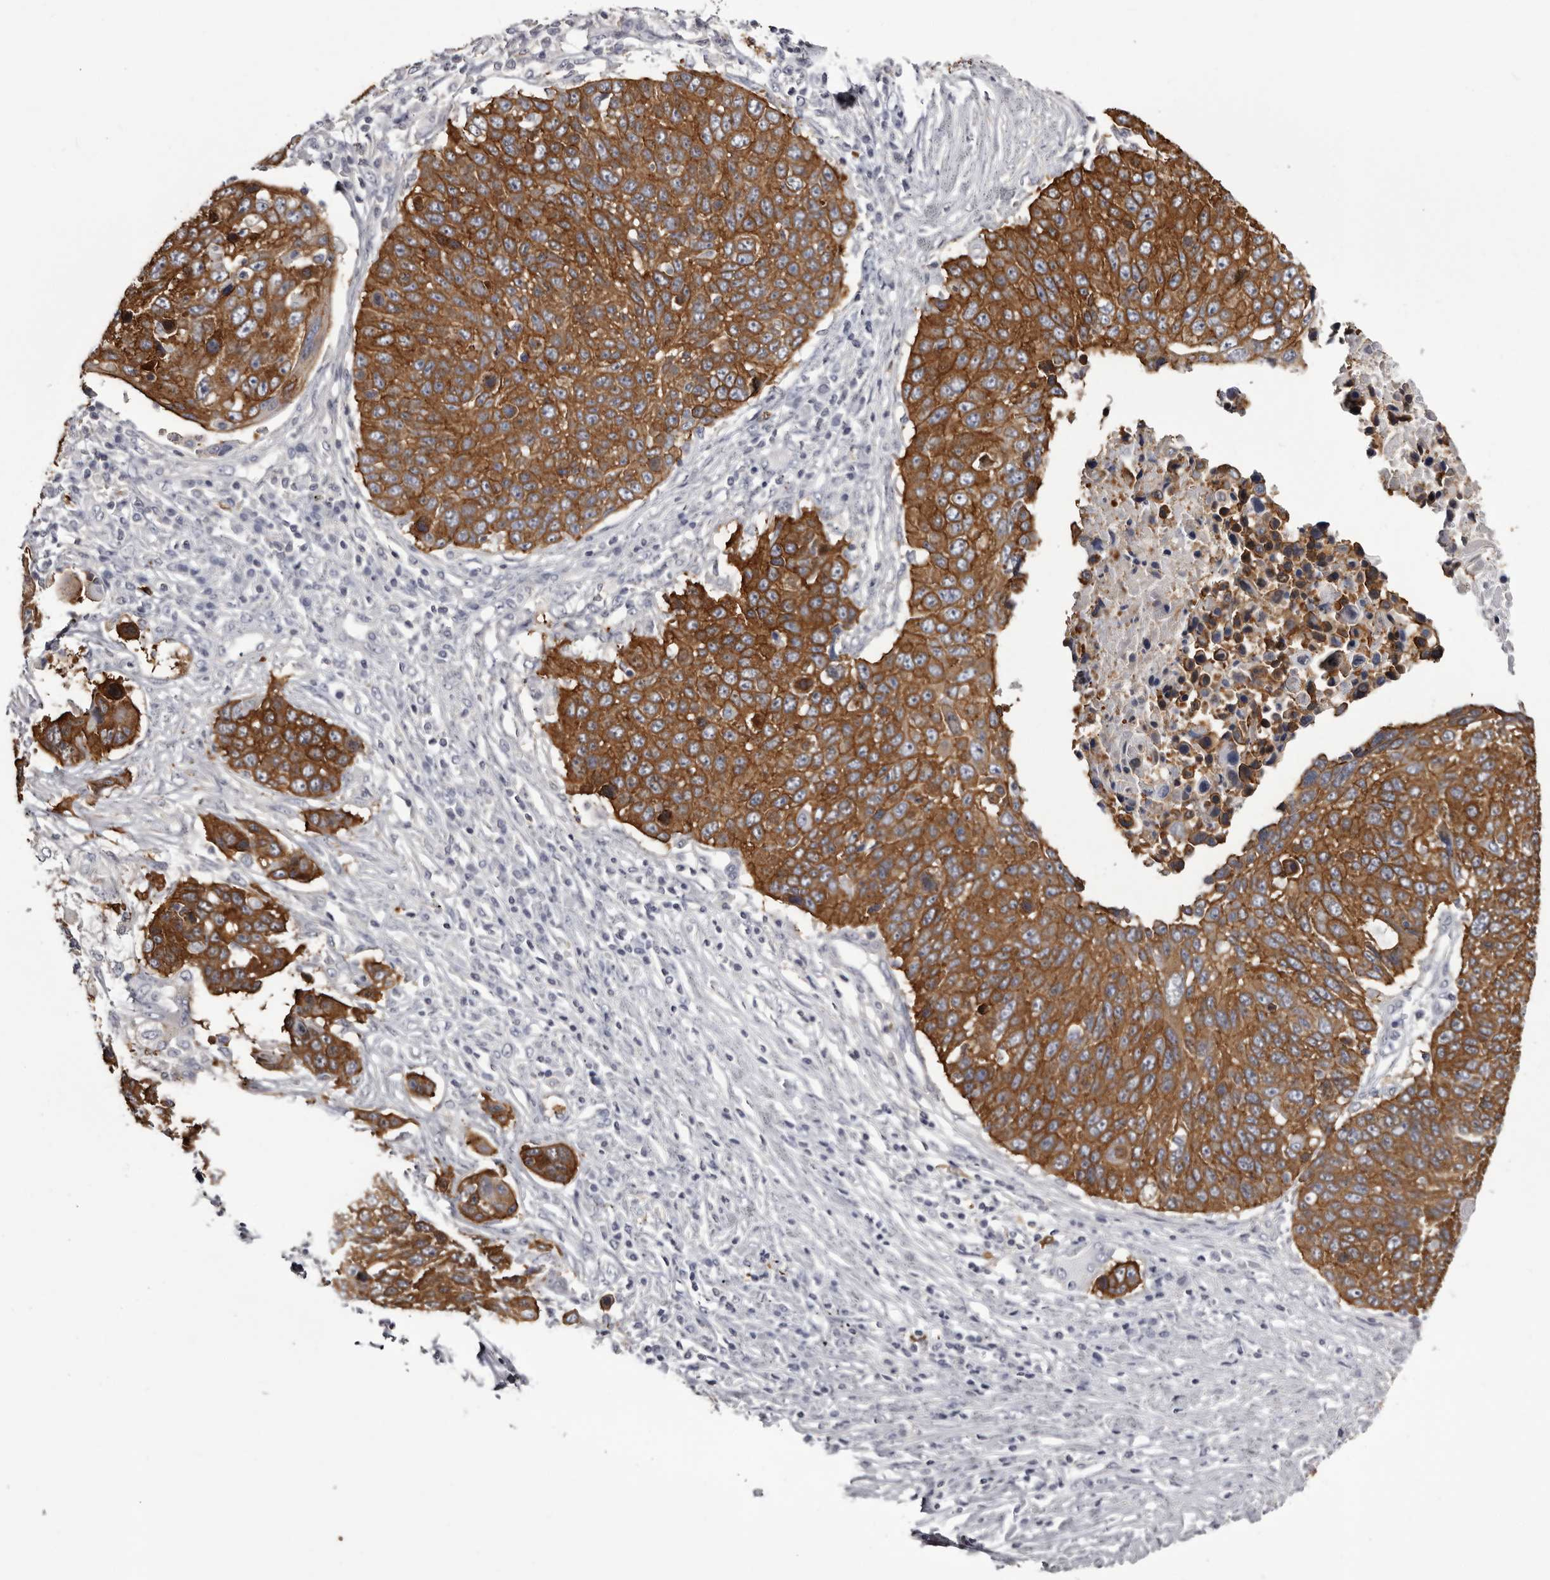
{"staining": {"intensity": "strong", "quantity": ">75%", "location": "cytoplasmic/membranous"}, "tissue": "lung cancer", "cell_type": "Tumor cells", "image_type": "cancer", "snomed": [{"axis": "morphology", "description": "Squamous cell carcinoma, NOS"}, {"axis": "topography", "description": "Lung"}], "caption": "Strong cytoplasmic/membranous protein positivity is identified in approximately >75% of tumor cells in lung cancer.", "gene": "LAD1", "patient": {"sex": "male", "age": 66}}